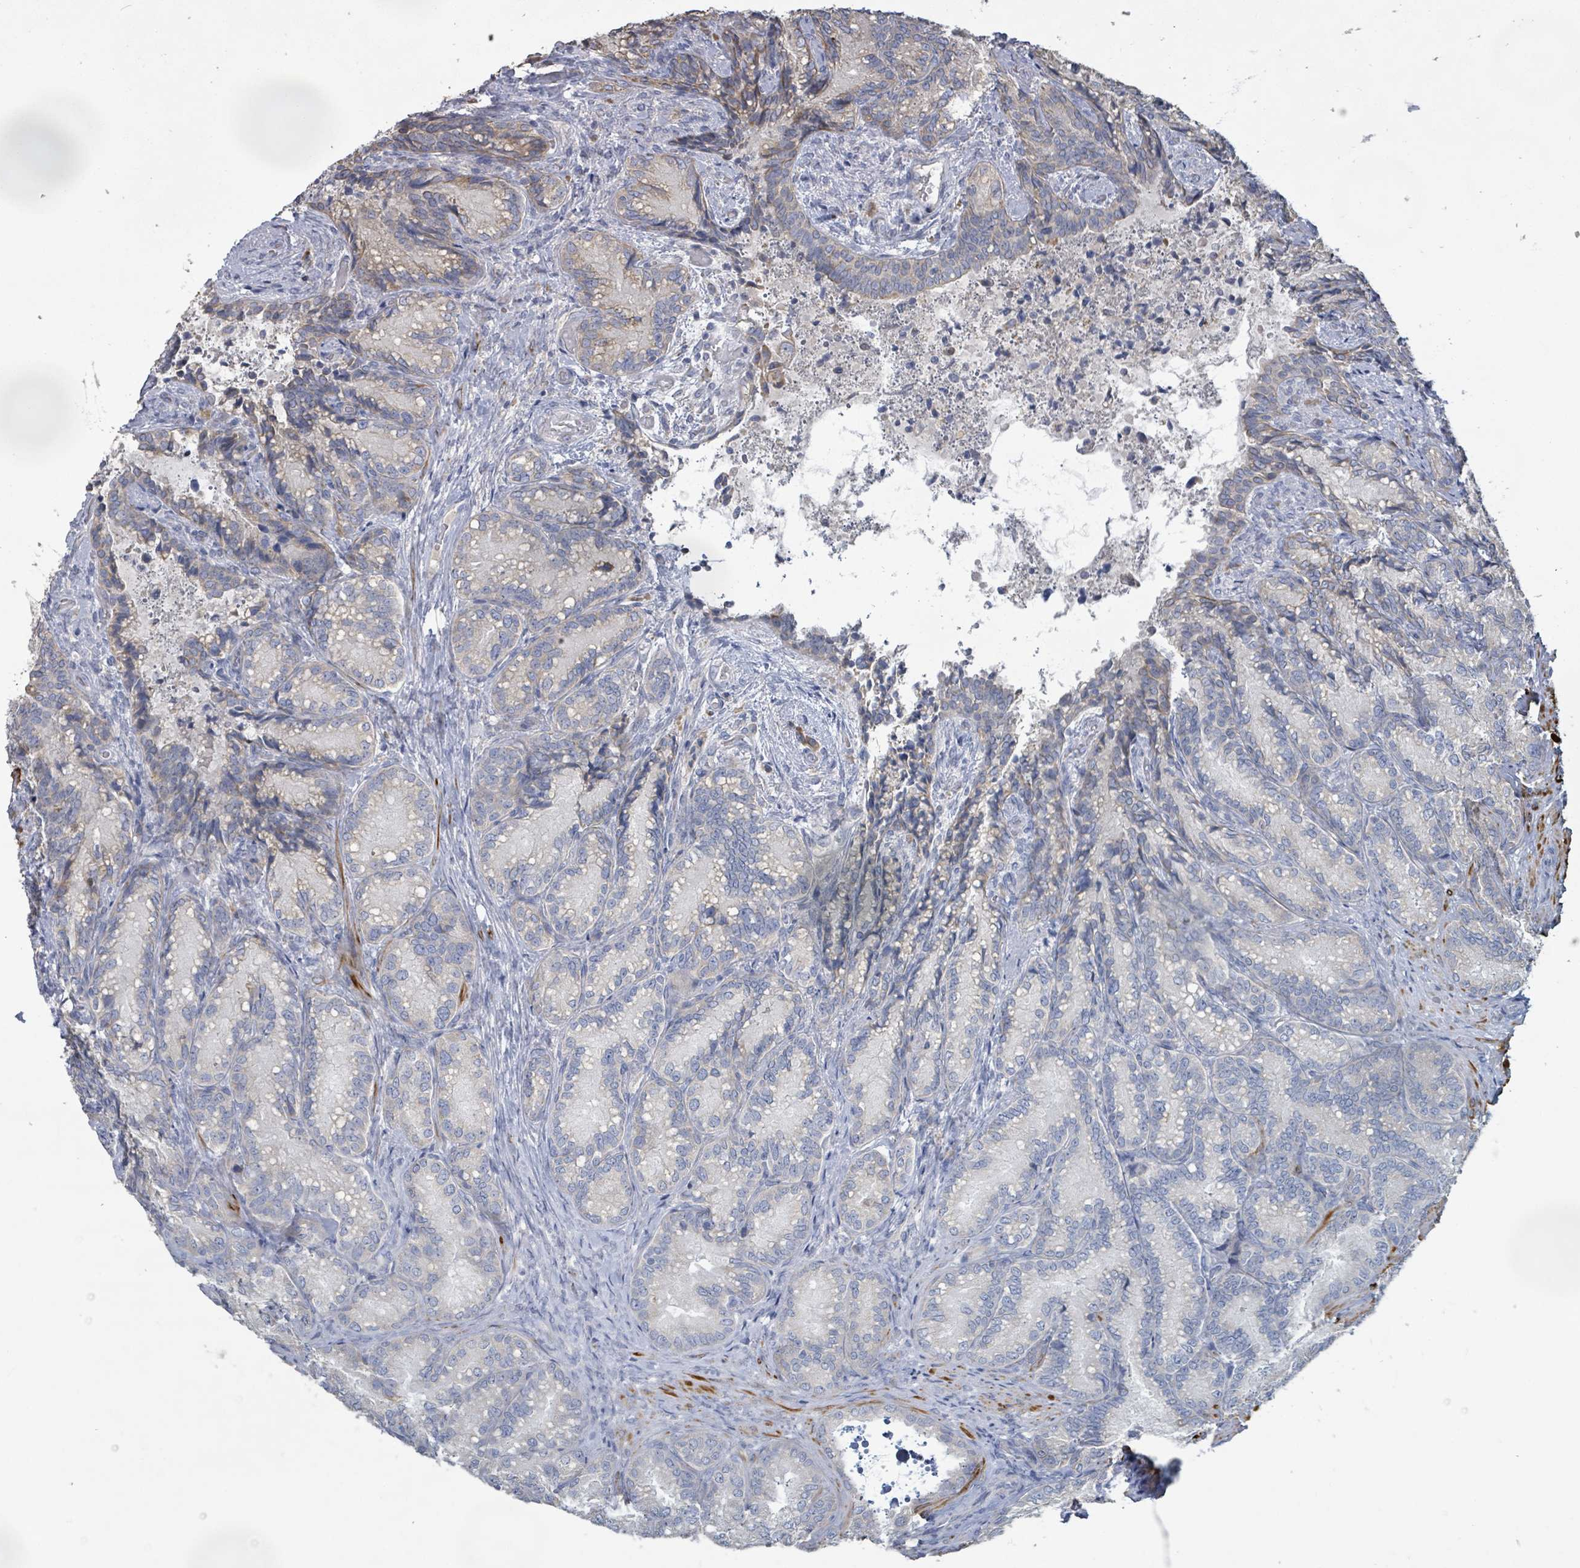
{"staining": {"intensity": "weak", "quantity": "25%-75%", "location": "cytoplasmic/membranous"}, "tissue": "seminal vesicle", "cell_type": "Glandular cells", "image_type": "normal", "snomed": [{"axis": "morphology", "description": "Normal tissue, NOS"}, {"axis": "topography", "description": "Seminal veicle"}], "caption": "Weak cytoplasmic/membranous protein staining is appreciated in about 25%-75% of glandular cells in seminal vesicle. The staining was performed using DAB to visualize the protein expression in brown, while the nuclei were stained in blue with hematoxylin (Magnification: 20x).", "gene": "KCNS2", "patient": {"sex": "male", "age": 58}}